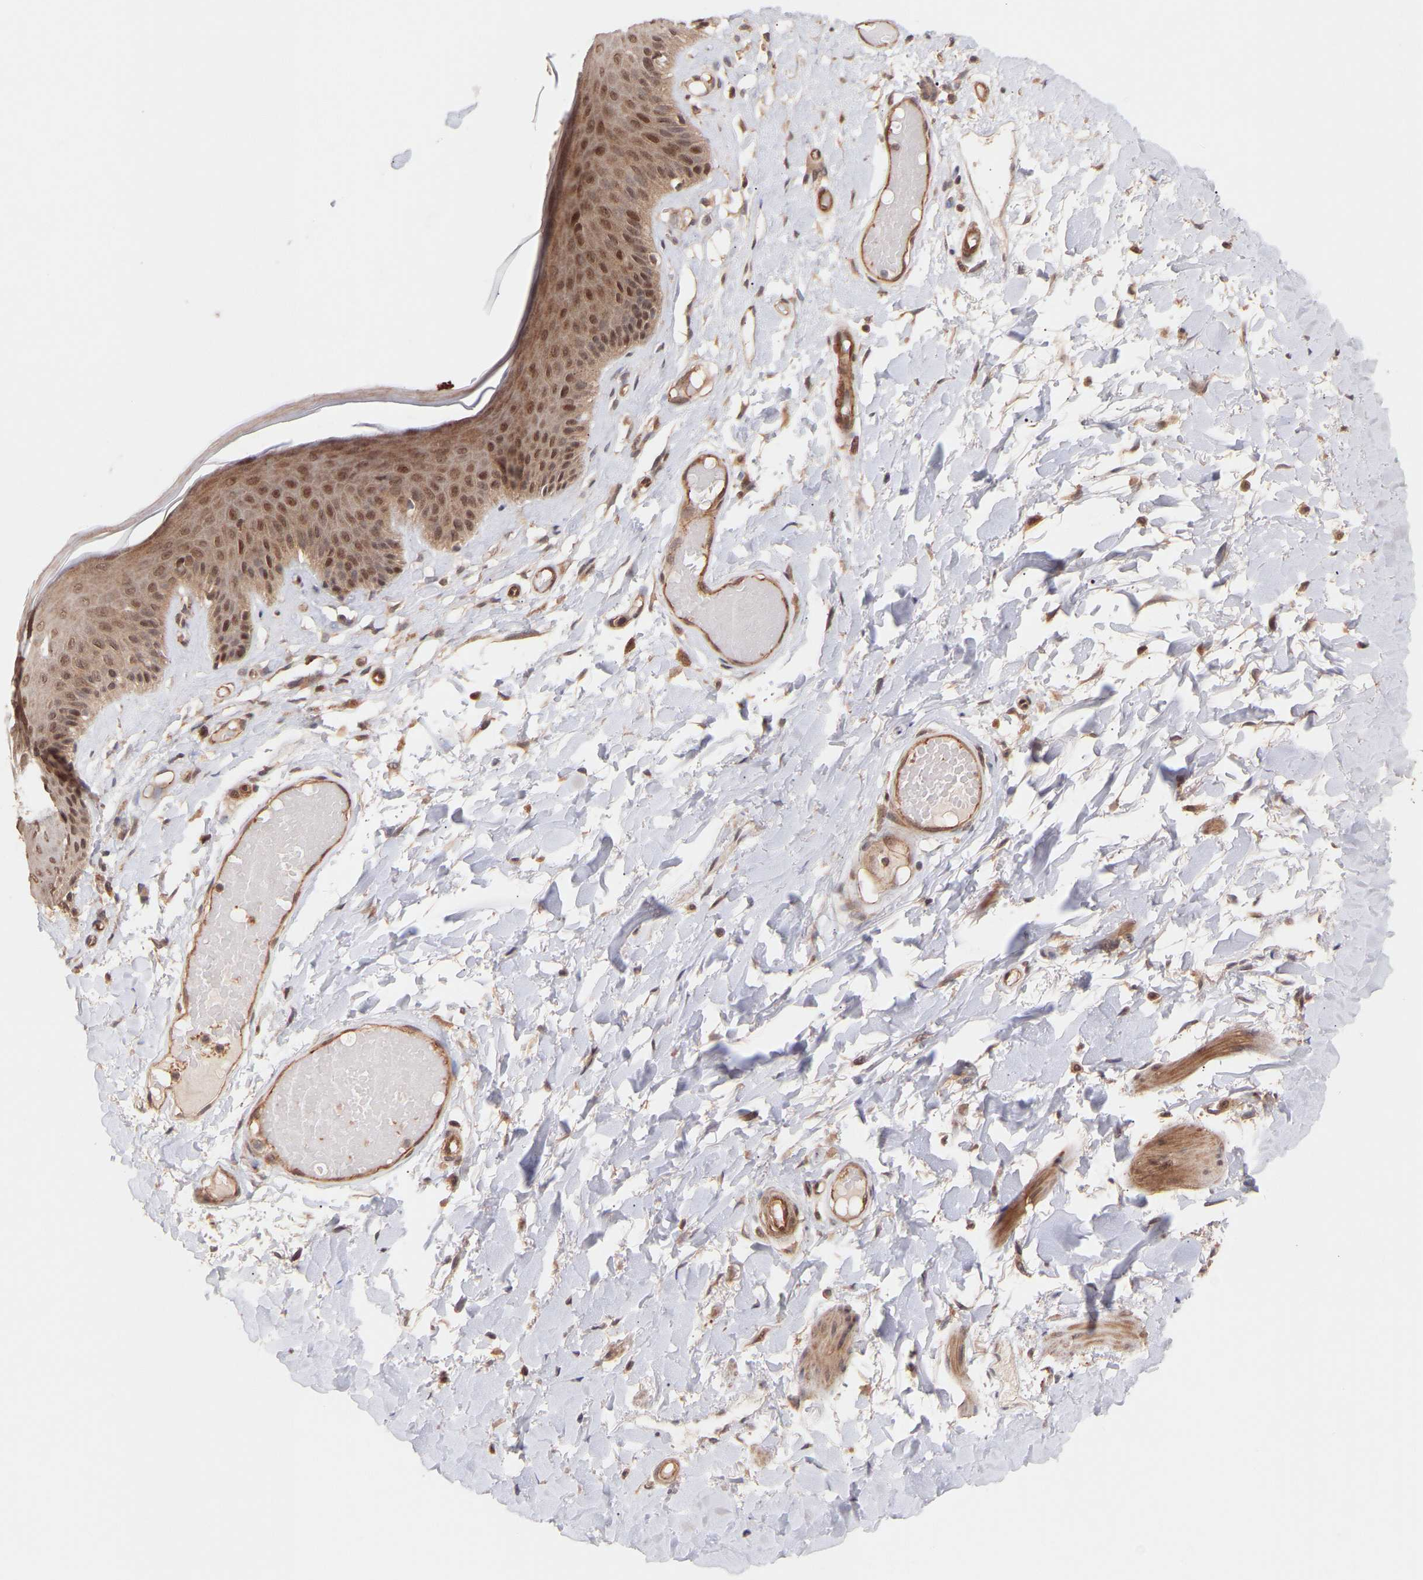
{"staining": {"intensity": "moderate", "quantity": ">75%", "location": "cytoplasmic/membranous,nuclear"}, "tissue": "skin", "cell_type": "Epidermal cells", "image_type": "normal", "snomed": [{"axis": "morphology", "description": "Normal tissue, NOS"}, {"axis": "topography", "description": "Vulva"}], "caption": "Unremarkable skin displays moderate cytoplasmic/membranous,nuclear positivity in about >75% of epidermal cells, visualized by immunohistochemistry. Immunohistochemistry (ihc) stains the protein in brown and the nuclei are stained blue.", "gene": "PDLIM5", "patient": {"sex": "female", "age": 73}}